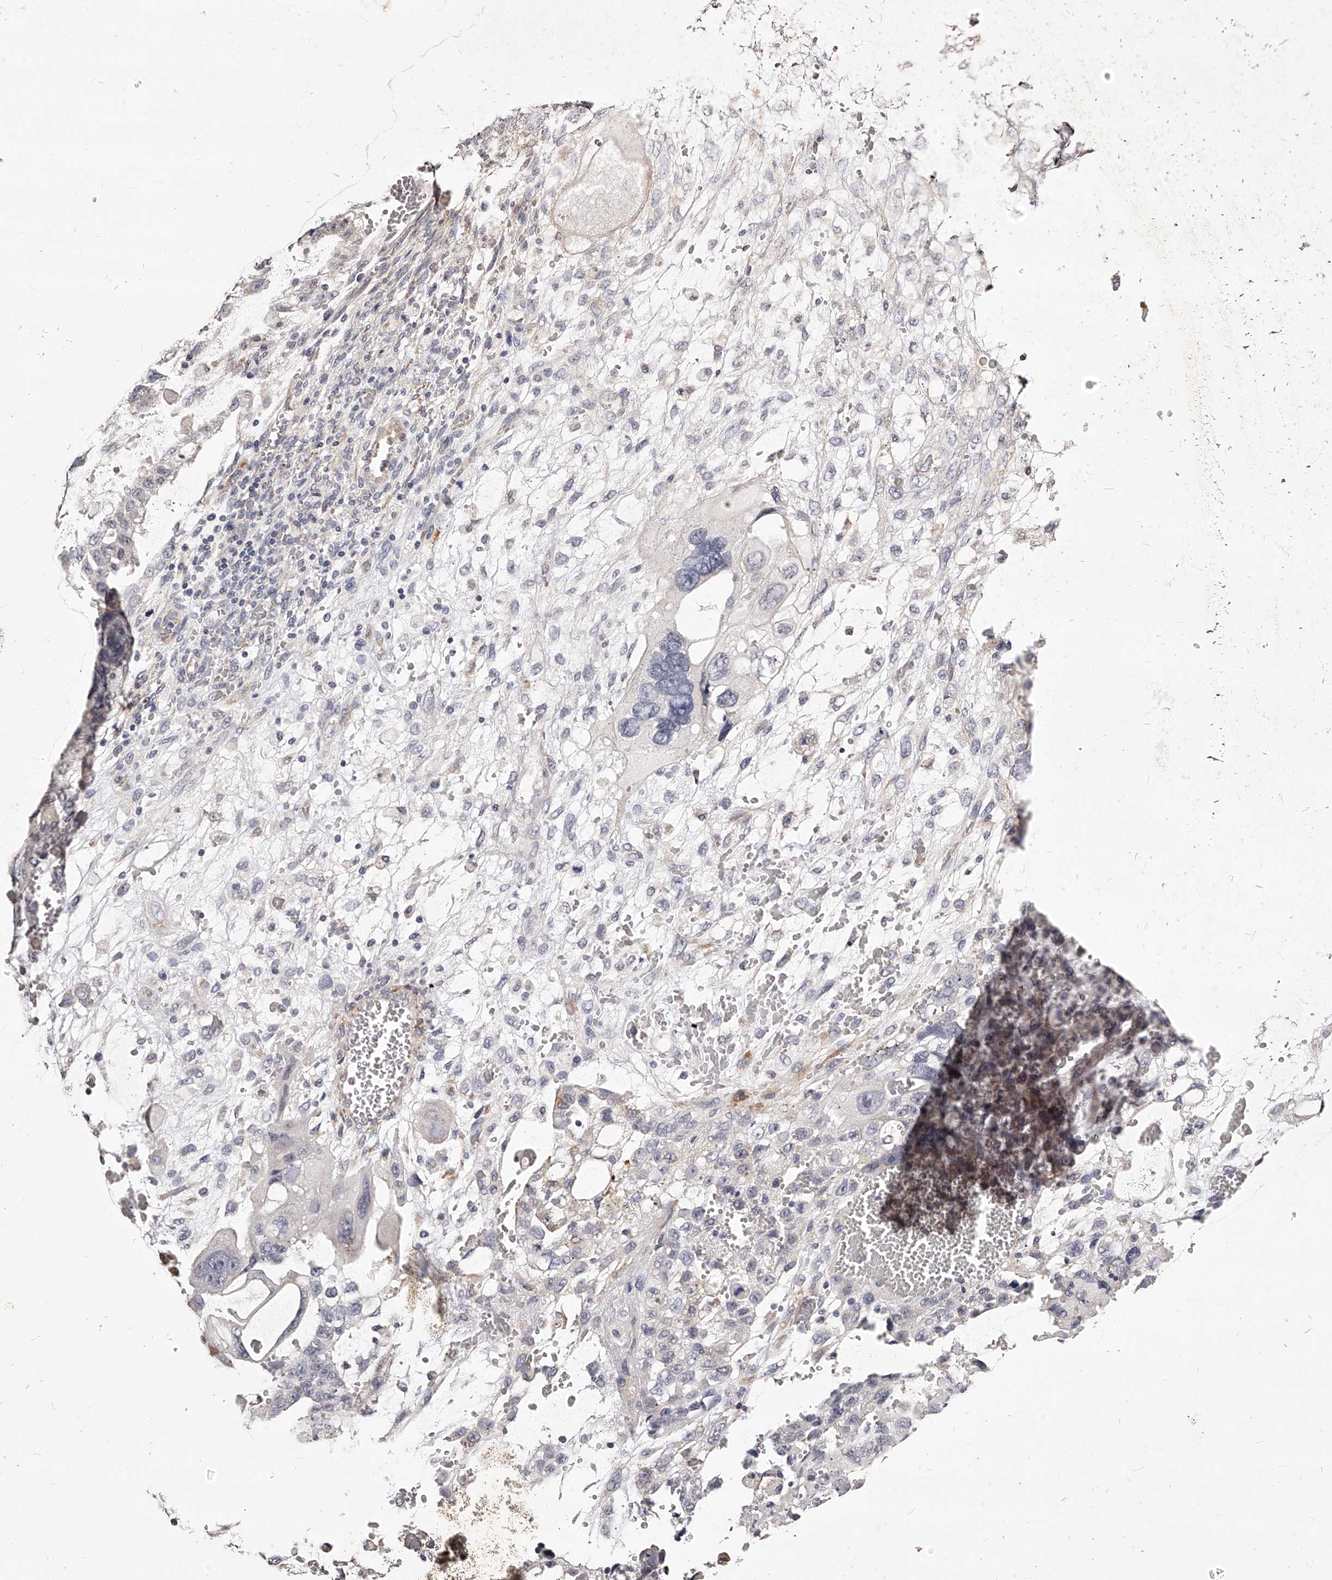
{"staining": {"intensity": "negative", "quantity": "none", "location": "none"}, "tissue": "testis cancer", "cell_type": "Tumor cells", "image_type": "cancer", "snomed": [{"axis": "morphology", "description": "Carcinoma, Embryonal, NOS"}, {"axis": "topography", "description": "Testis"}], "caption": "A high-resolution micrograph shows immunohistochemistry (IHC) staining of embryonal carcinoma (testis), which exhibits no significant positivity in tumor cells.", "gene": "CD82", "patient": {"sex": "male", "age": 36}}